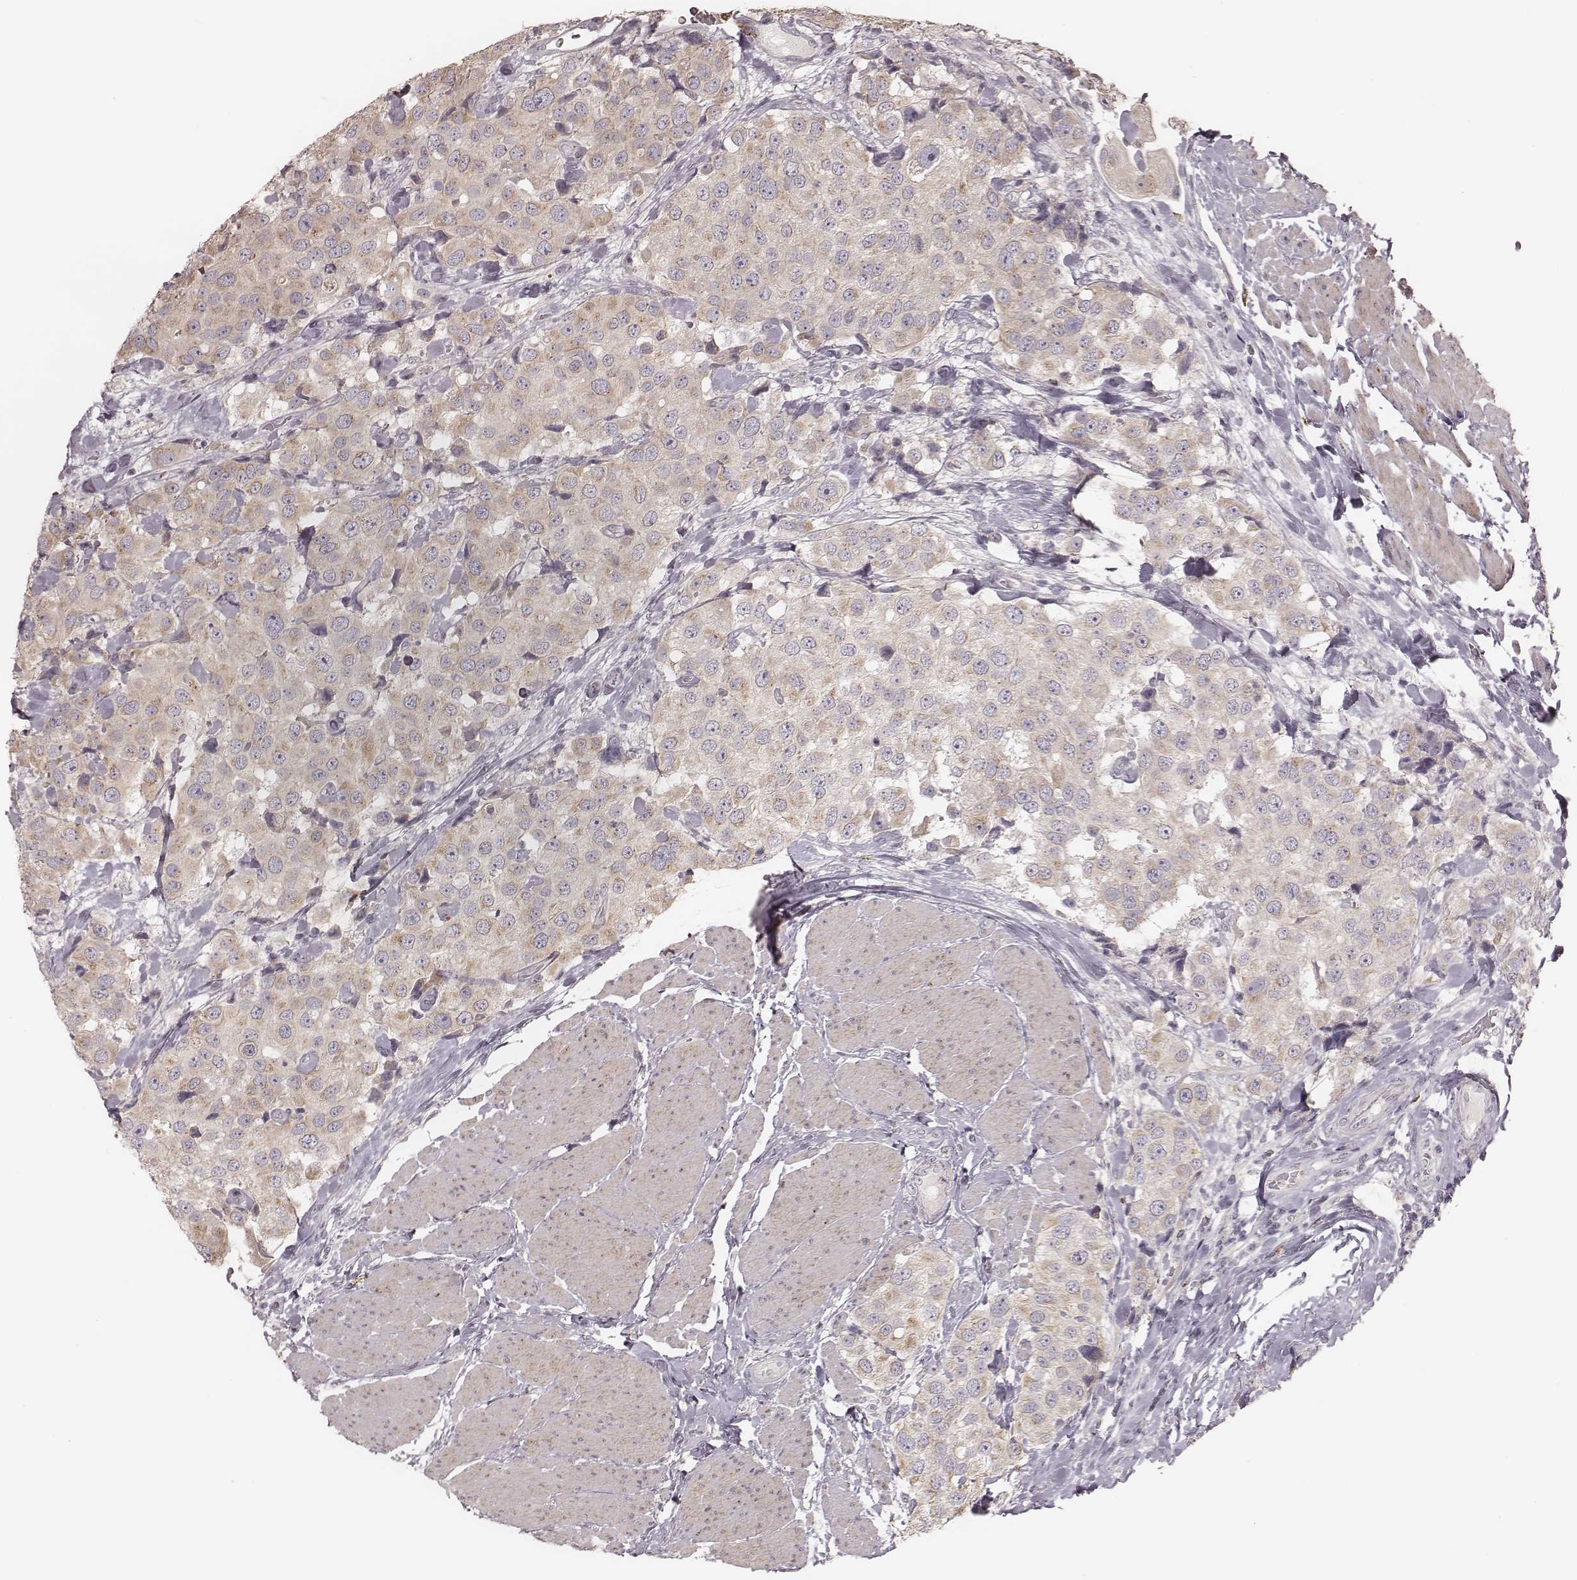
{"staining": {"intensity": "weak", "quantity": ">75%", "location": "cytoplasmic/membranous"}, "tissue": "urothelial cancer", "cell_type": "Tumor cells", "image_type": "cancer", "snomed": [{"axis": "morphology", "description": "Urothelial carcinoma, High grade"}, {"axis": "topography", "description": "Urinary bladder"}], "caption": "Urothelial cancer was stained to show a protein in brown. There is low levels of weak cytoplasmic/membranous expression in about >75% of tumor cells.", "gene": "ABCA7", "patient": {"sex": "female", "age": 64}}